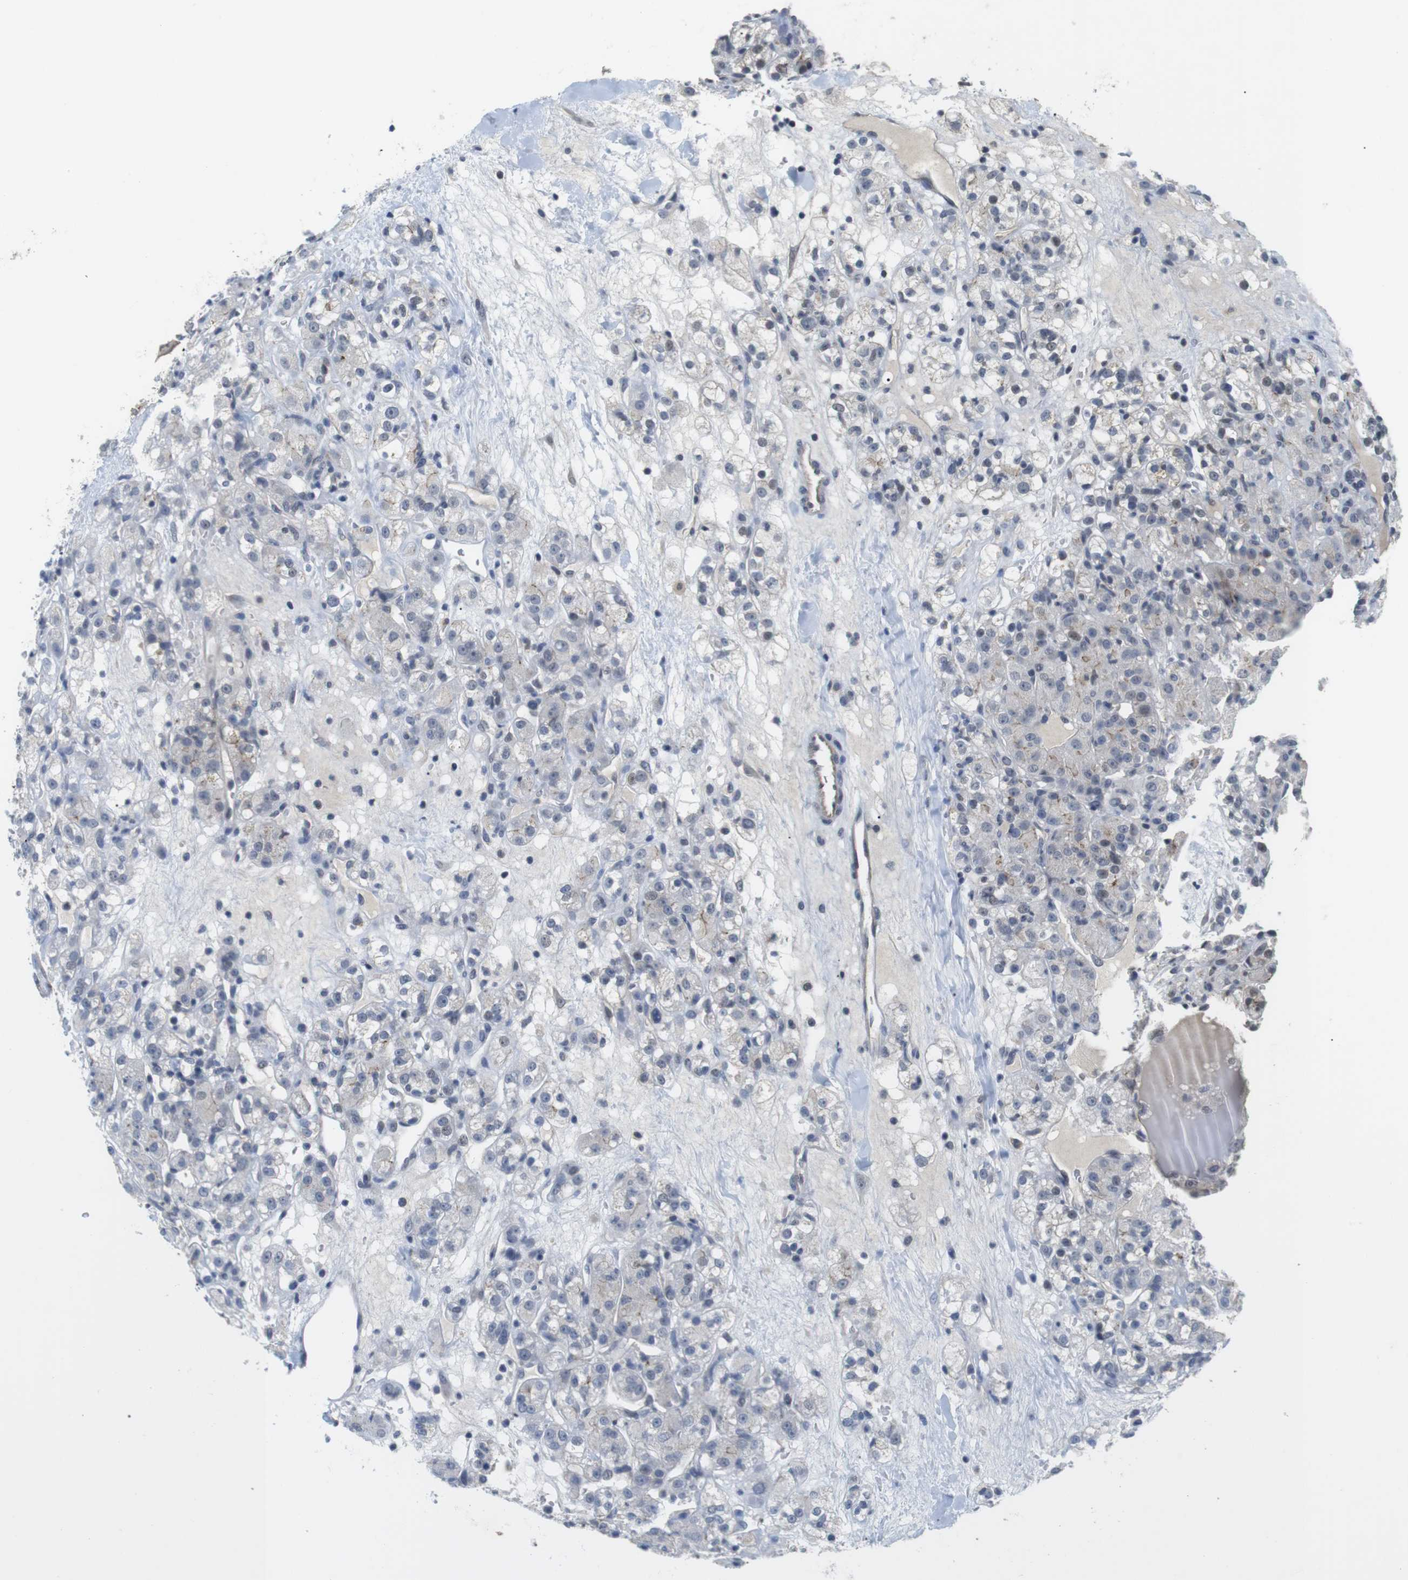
{"staining": {"intensity": "negative", "quantity": "none", "location": "none"}, "tissue": "renal cancer", "cell_type": "Tumor cells", "image_type": "cancer", "snomed": [{"axis": "morphology", "description": "Normal tissue, NOS"}, {"axis": "morphology", "description": "Adenocarcinoma, NOS"}, {"axis": "topography", "description": "Kidney"}], "caption": "Tumor cells are negative for protein expression in human renal adenocarcinoma. The staining was performed using DAB (3,3'-diaminobenzidine) to visualize the protein expression in brown, while the nuclei were stained in blue with hematoxylin (Magnification: 20x).", "gene": "NECTIN1", "patient": {"sex": "male", "age": 61}}